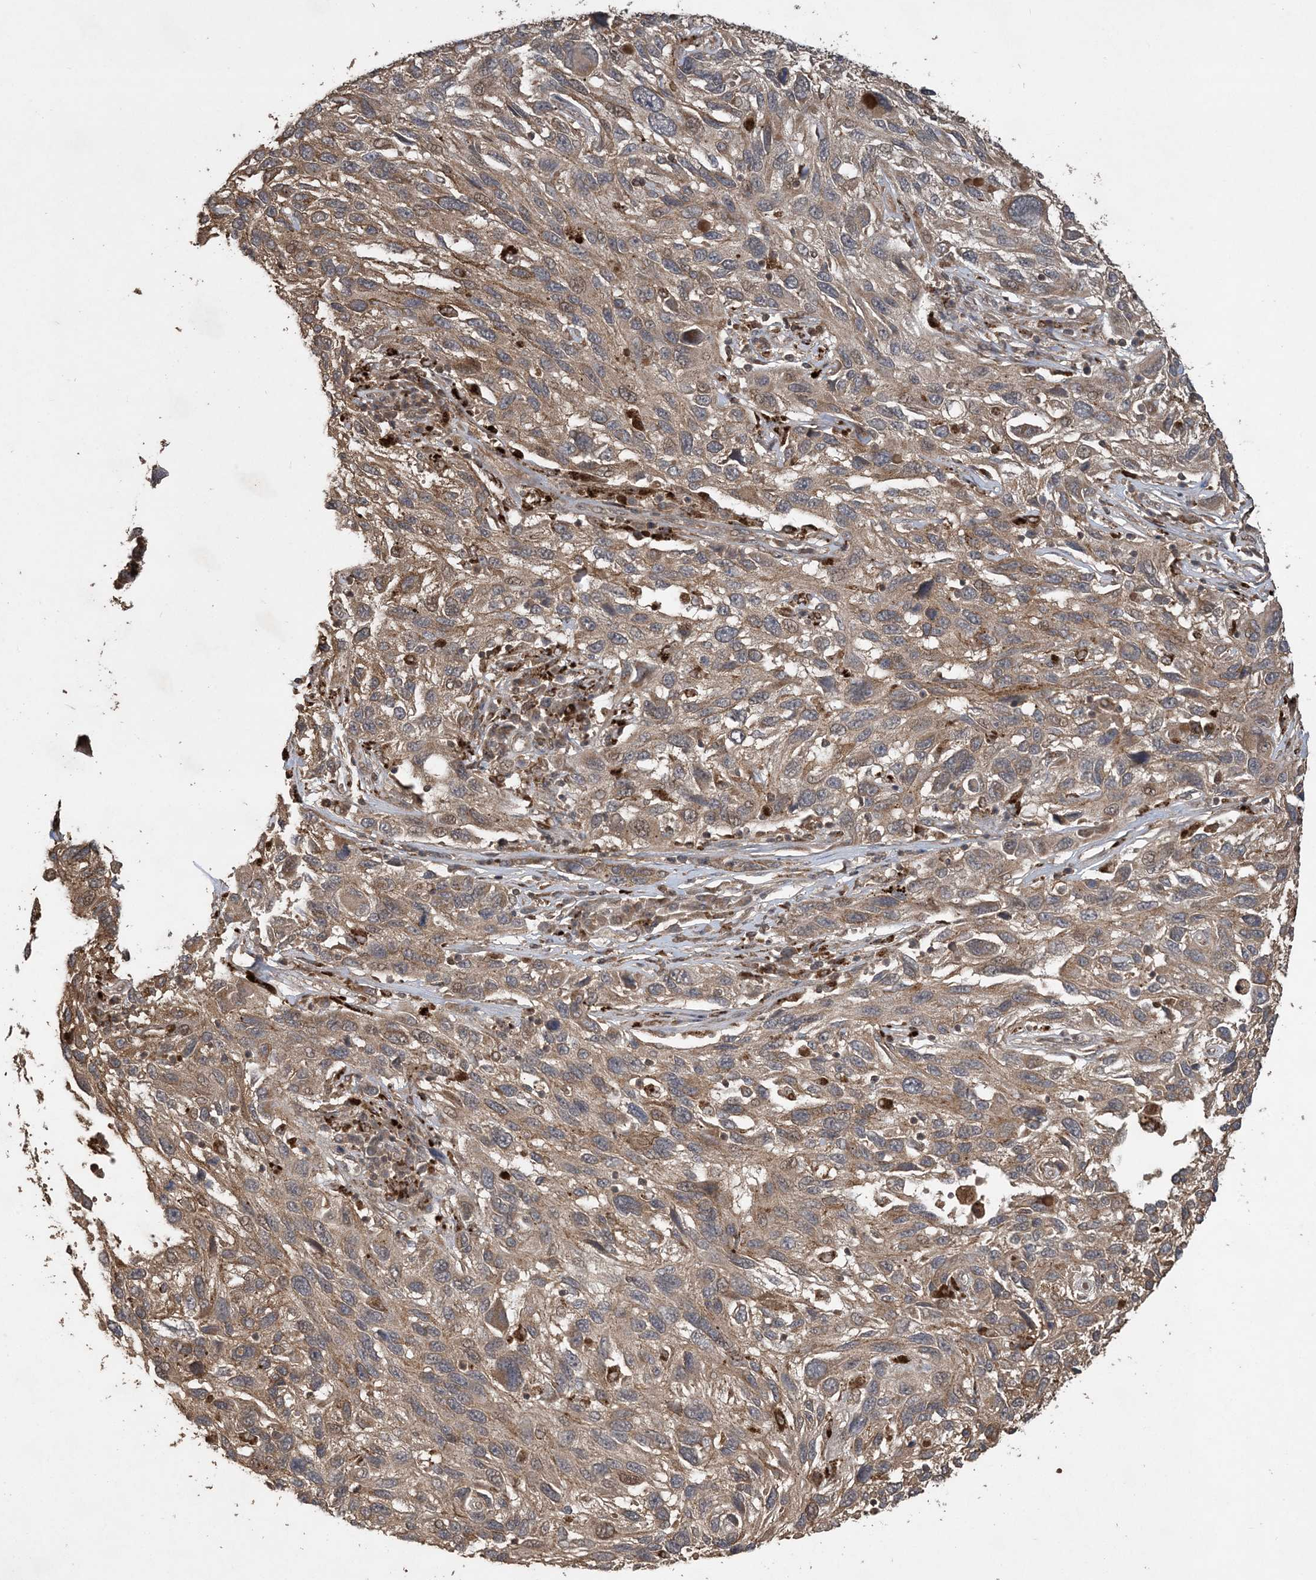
{"staining": {"intensity": "weak", "quantity": ">75%", "location": "cytoplasmic/membranous"}, "tissue": "melanoma", "cell_type": "Tumor cells", "image_type": "cancer", "snomed": [{"axis": "morphology", "description": "Malignant melanoma, NOS"}, {"axis": "topography", "description": "Skin"}], "caption": "Immunohistochemistry (IHC) image of neoplastic tissue: human melanoma stained using immunohistochemistry (IHC) displays low levels of weak protein expression localized specifically in the cytoplasmic/membranous of tumor cells, appearing as a cytoplasmic/membranous brown color.", "gene": "EFCAB8", "patient": {"sex": "male", "age": 53}}